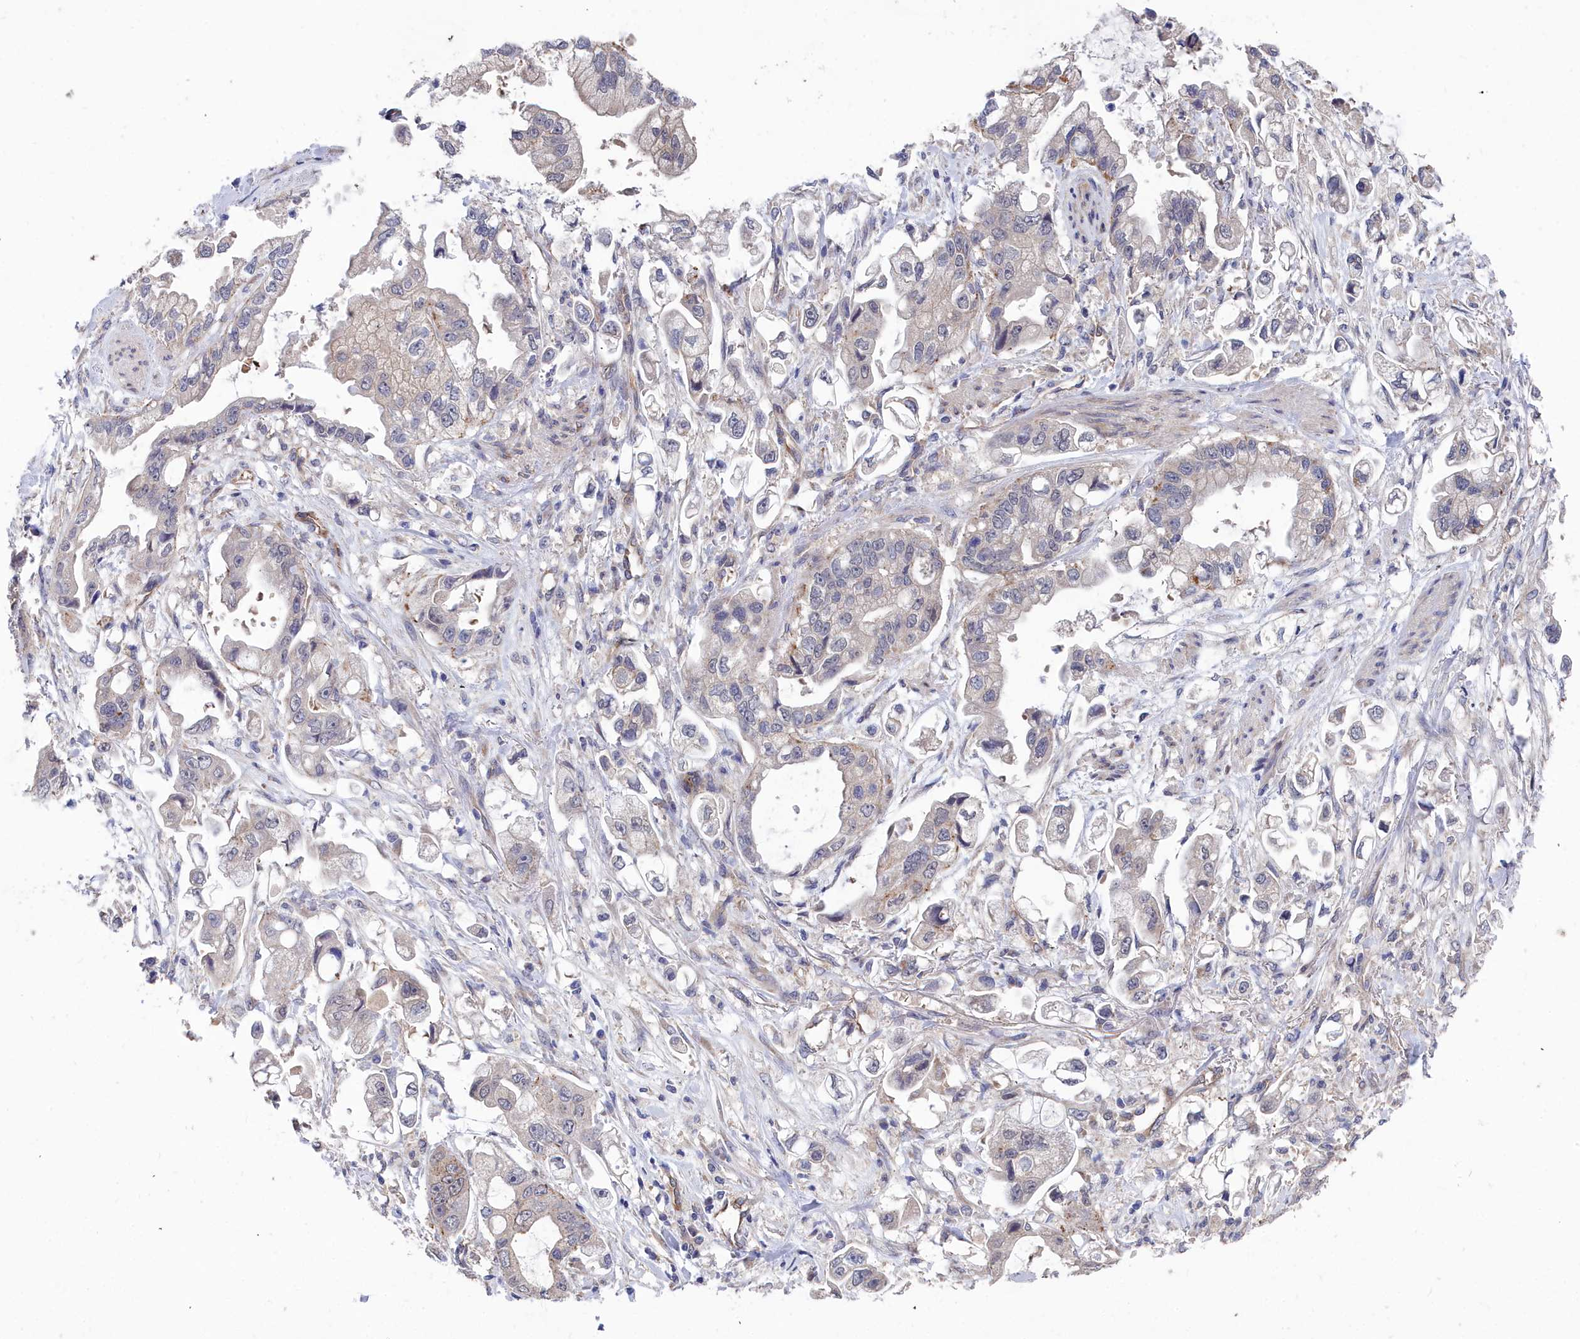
{"staining": {"intensity": "negative", "quantity": "none", "location": "none"}, "tissue": "stomach cancer", "cell_type": "Tumor cells", "image_type": "cancer", "snomed": [{"axis": "morphology", "description": "Adenocarcinoma, NOS"}, {"axis": "topography", "description": "Stomach"}], "caption": "Micrograph shows no protein expression in tumor cells of stomach cancer (adenocarcinoma) tissue.", "gene": "RDX", "patient": {"sex": "male", "age": 62}}